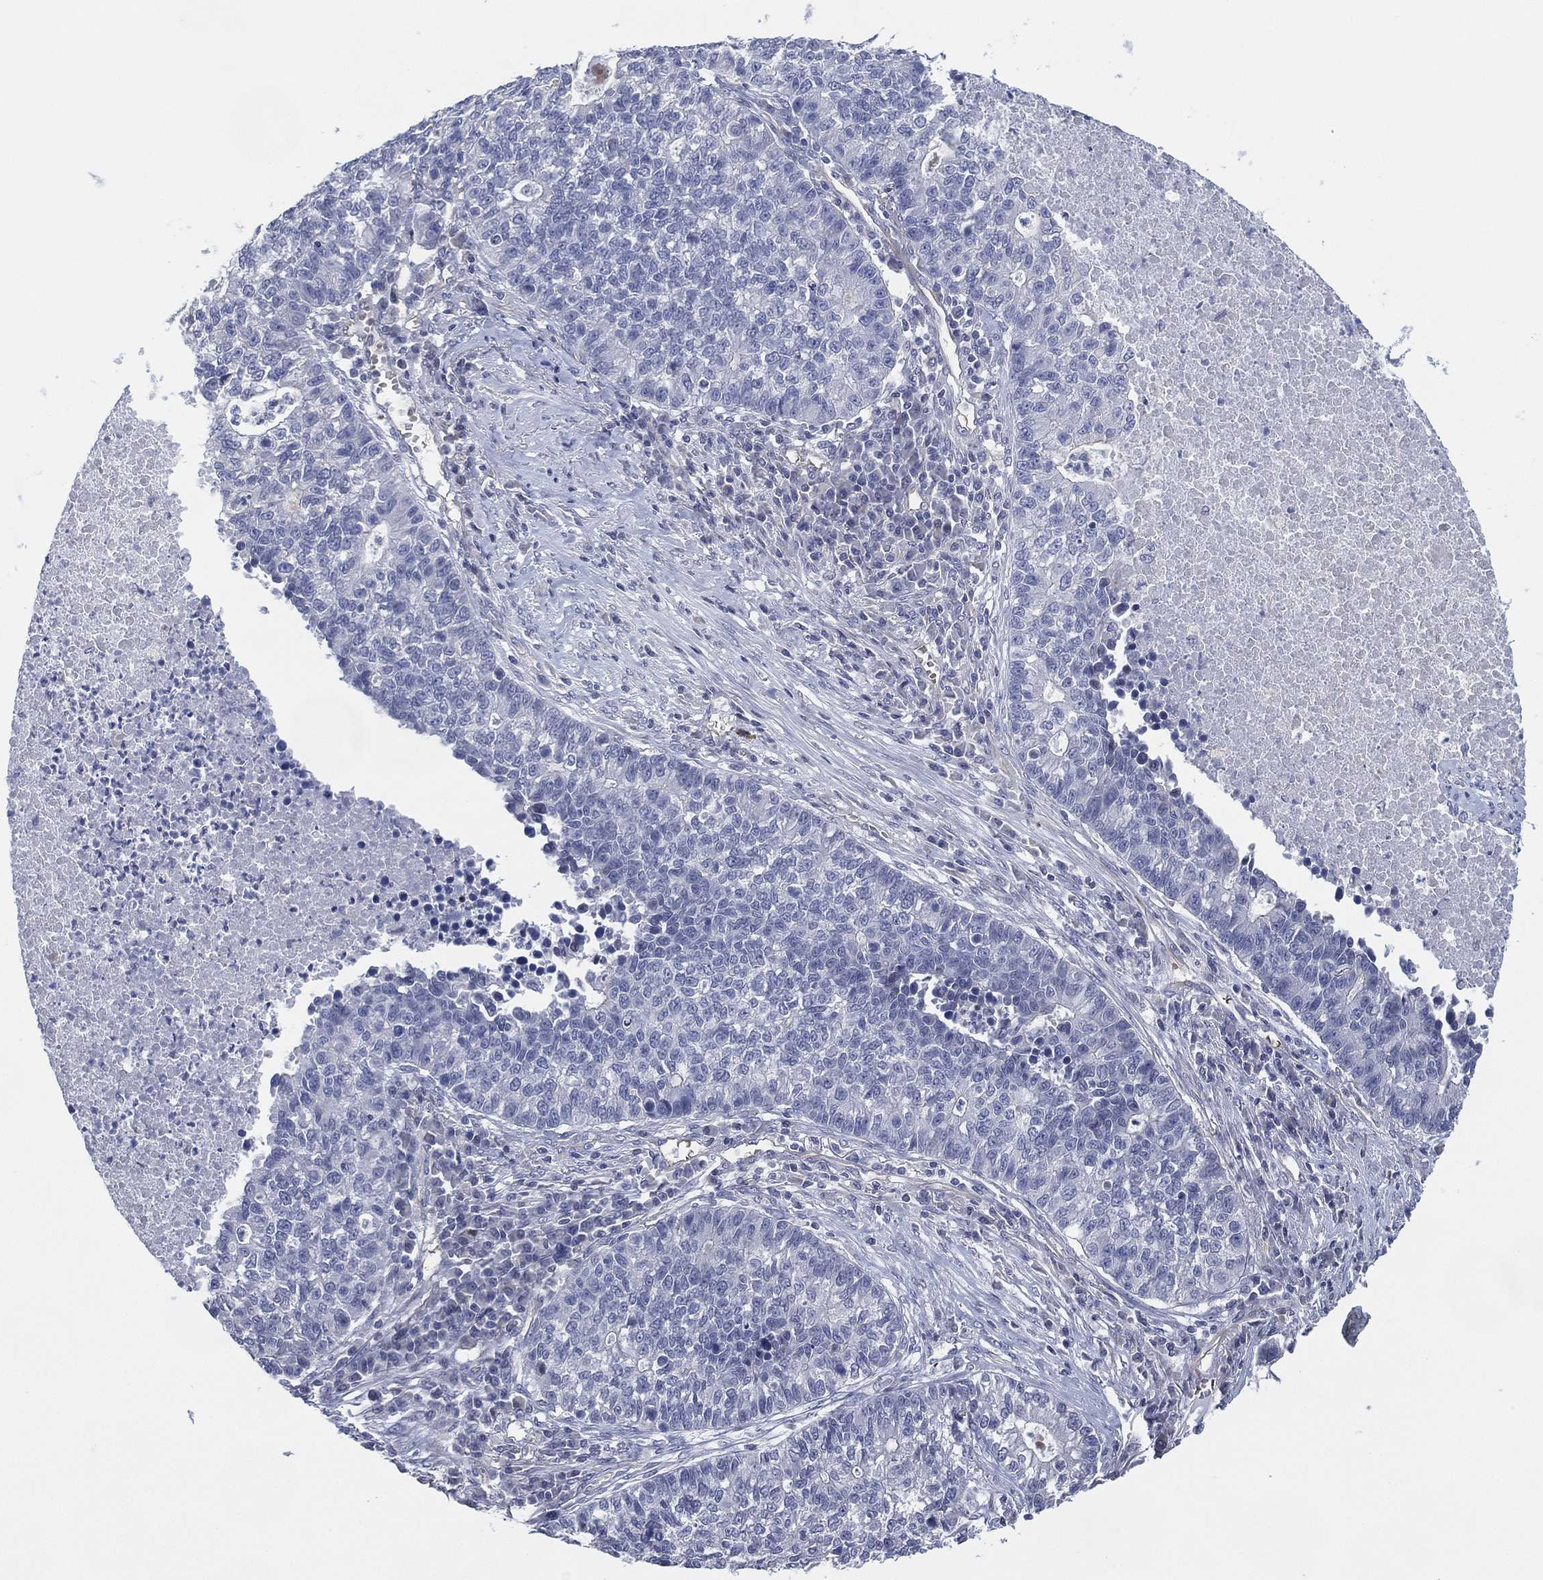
{"staining": {"intensity": "negative", "quantity": "none", "location": "none"}, "tissue": "lung cancer", "cell_type": "Tumor cells", "image_type": "cancer", "snomed": [{"axis": "morphology", "description": "Adenocarcinoma, NOS"}, {"axis": "topography", "description": "Lung"}], "caption": "Immunohistochemical staining of human adenocarcinoma (lung) exhibits no significant expression in tumor cells.", "gene": "CFTR", "patient": {"sex": "male", "age": 57}}